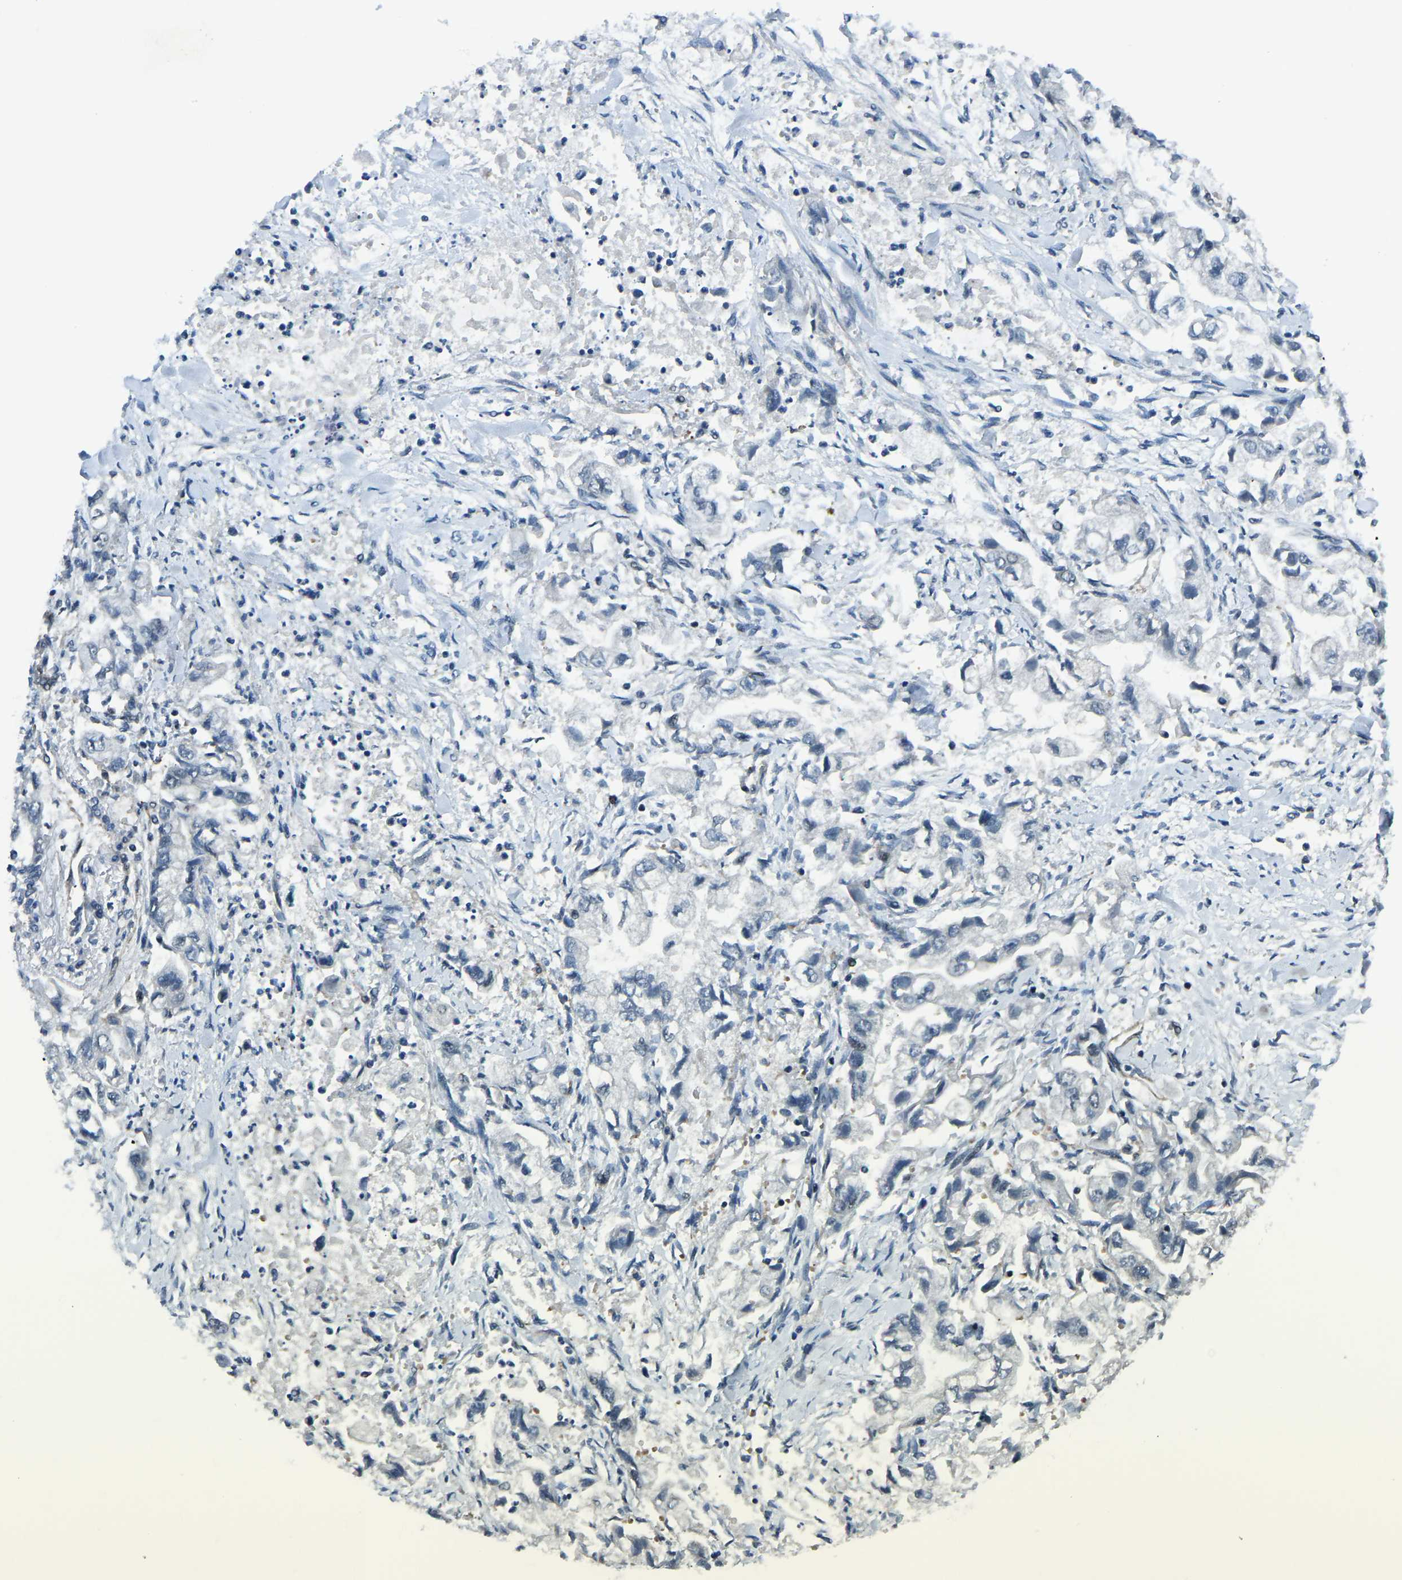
{"staining": {"intensity": "negative", "quantity": "none", "location": "none"}, "tissue": "stomach cancer", "cell_type": "Tumor cells", "image_type": "cancer", "snomed": [{"axis": "morphology", "description": "Normal tissue, NOS"}, {"axis": "morphology", "description": "Adenocarcinoma, NOS"}, {"axis": "topography", "description": "Stomach"}], "caption": "Immunohistochemistry of human stomach cancer displays no staining in tumor cells.", "gene": "PRCC", "patient": {"sex": "male", "age": 62}}